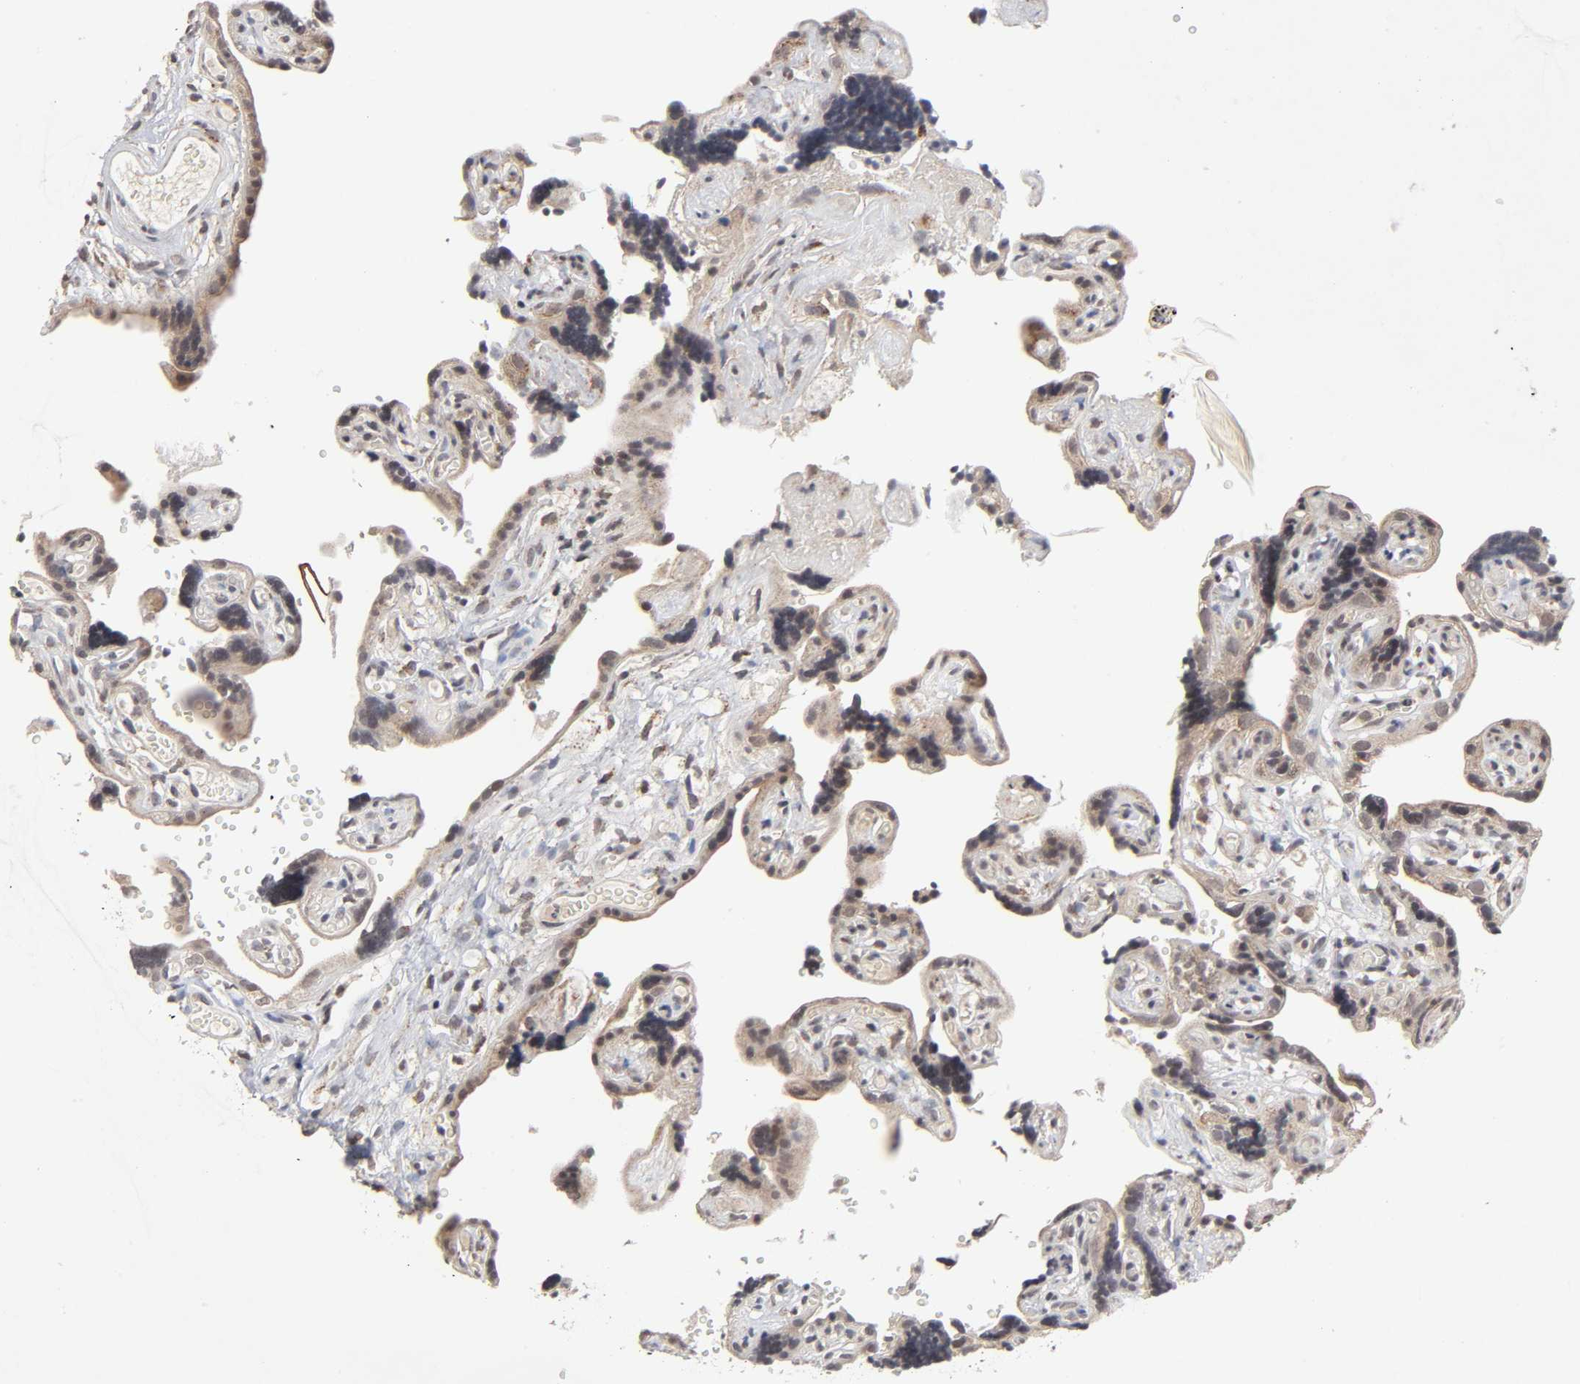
{"staining": {"intensity": "moderate", "quantity": "25%-75%", "location": "cytoplasmic/membranous"}, "tissue": "placenta", "cell_type": "Decidual cells", "image_type": "normal", "snomed": [{"axis": "morphology", "description": "Normal tissue, NOS"}, {"axis": "topography", "description": "Placenta"}], "caption": "Human placenta stained for a protein (brown) reveals moderate cytoplasmic/membranous positive expression in approximately 25%-75% of decidual cells.", "gene": "AUH", "patient": {"sex": "female", "age": 30}}